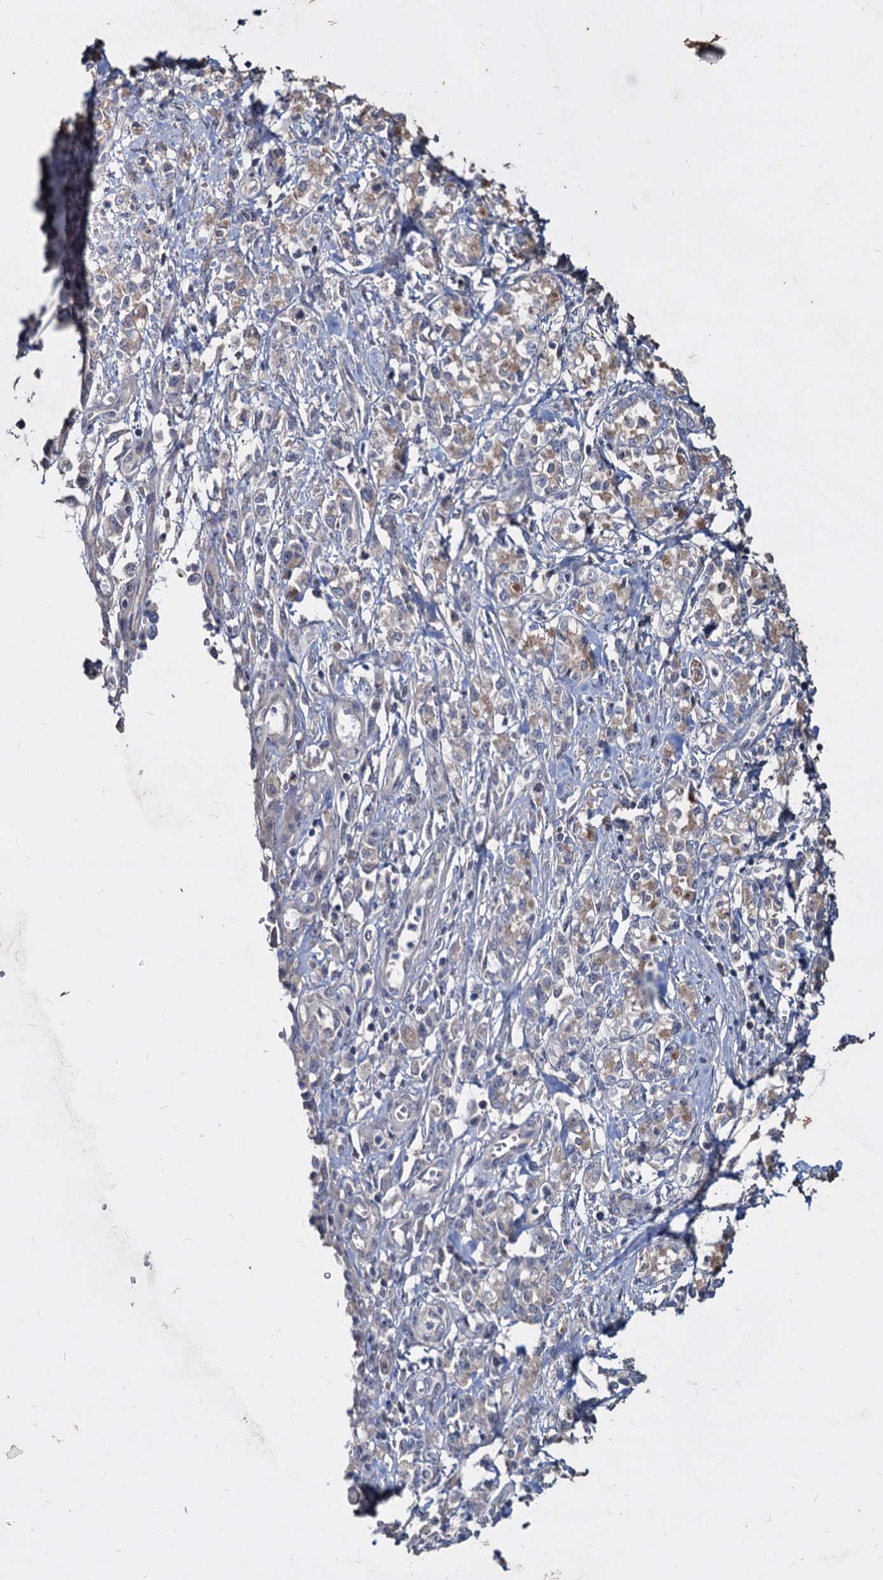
{"staining": {"intensity": "weak", "quantity": "<25%", "location": "cytoplasmic/membranous"}, "tissue": "stomach cancer", "cell_type": "Tumor cells", "image_type": "cancer", "snomed": [{"axis": "morphology", "description": "Adenocarcinoma, NOS"}, {"axis": "topography", "description": "Stomach"}], "caption": "The photomicrograph reveals no significant staining in tumor cells of adenocarcinoma (stomach).", "gene": "DEPDC4", "patient": {"sex": "female", "age": 76}}